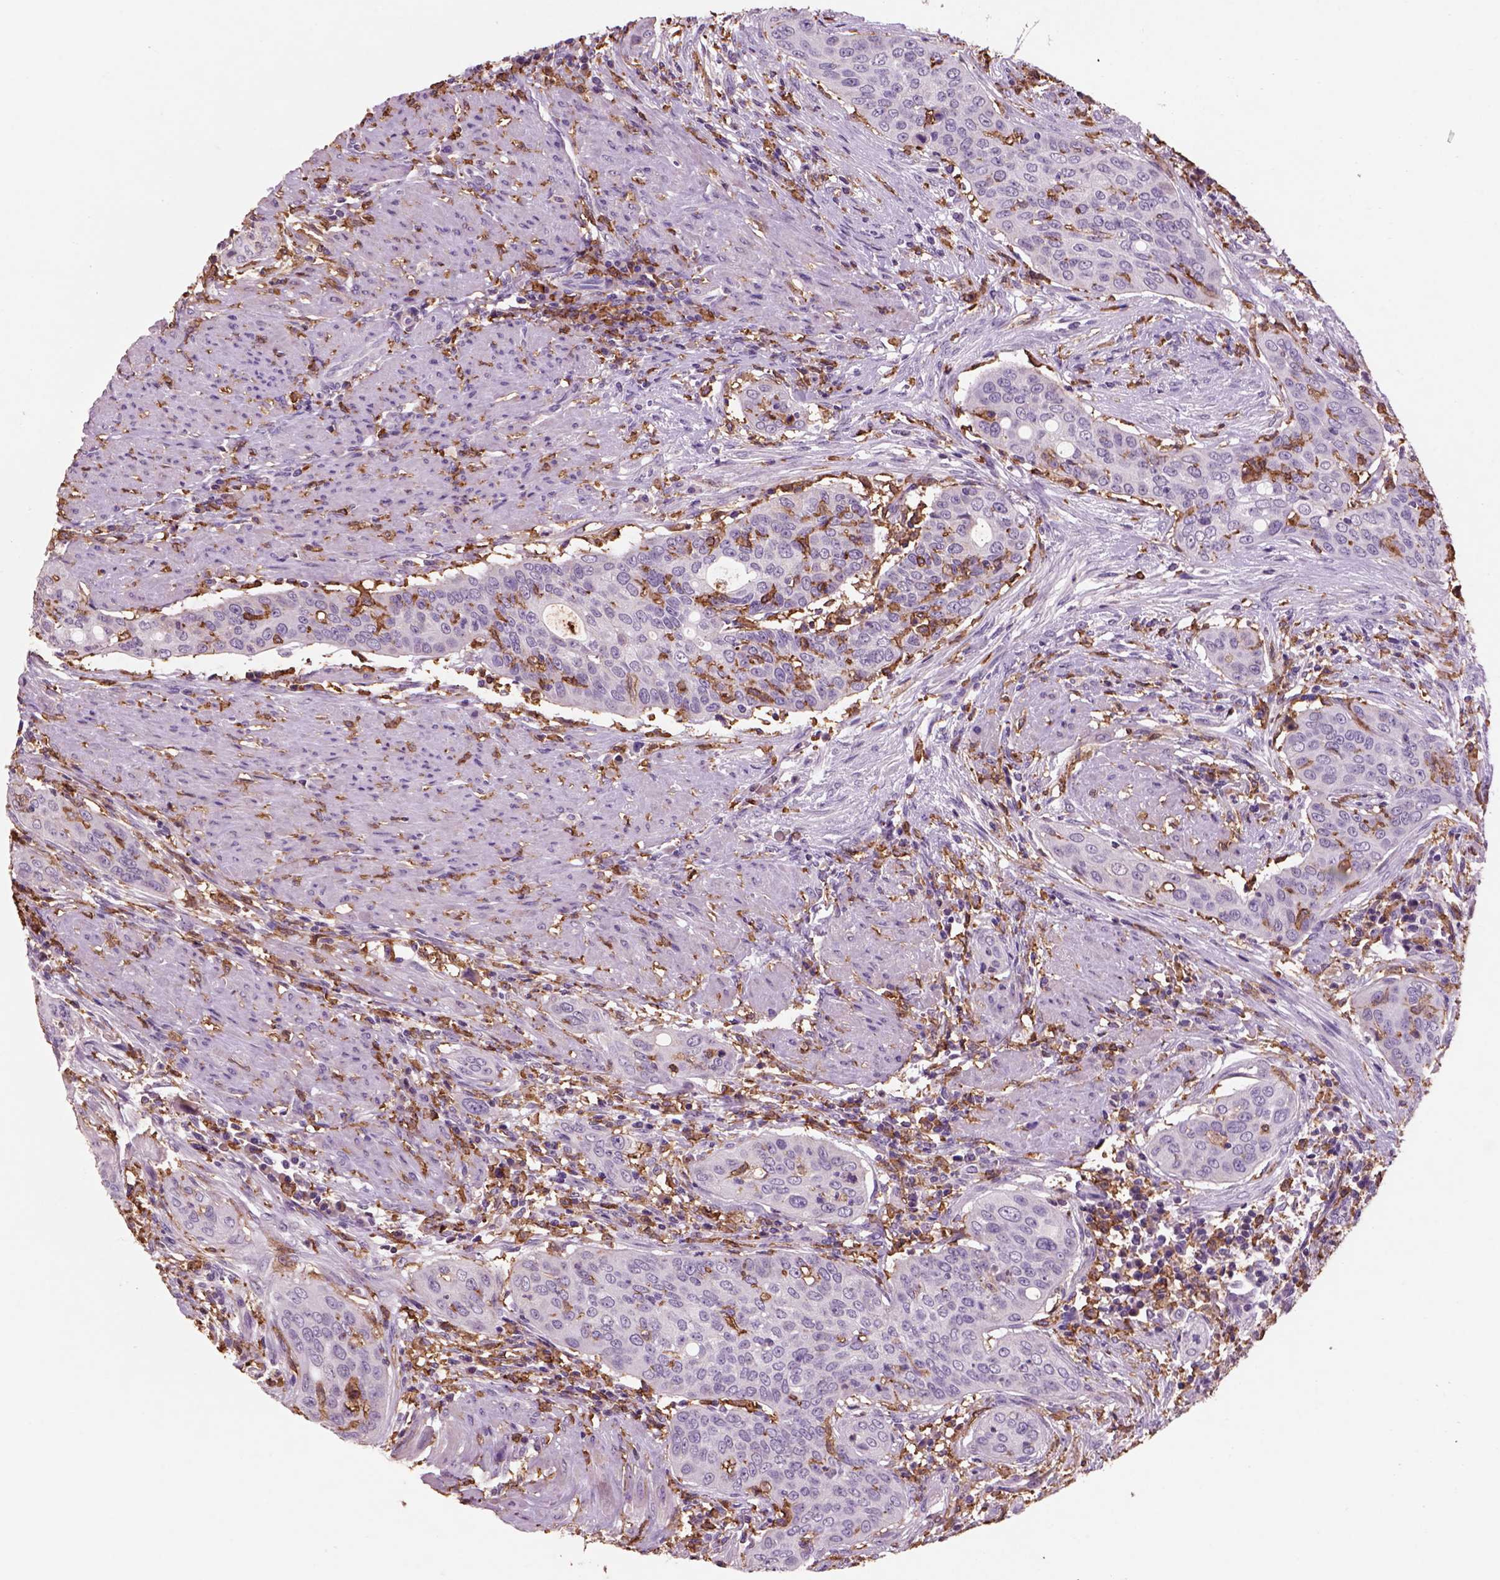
{"staining": {"intensity": "negative", "quantity": "none", "location": "none"}, "tissue": "urothelial cancer", "cell_type": "Tumor cells", "image_type": "cancer", "snomed": [{"axis": "morphology", "description": "Urothelial carcinoma, High grade"}, {"axis": "topography", "description": "Urinary bladder"}], "caption": "This is an IHC micrograph of high-grade urothelial carcinoma. There is no expression in tumor cells.", "gene": "CD14", "patient": {"sex": "male", "age": 82}}